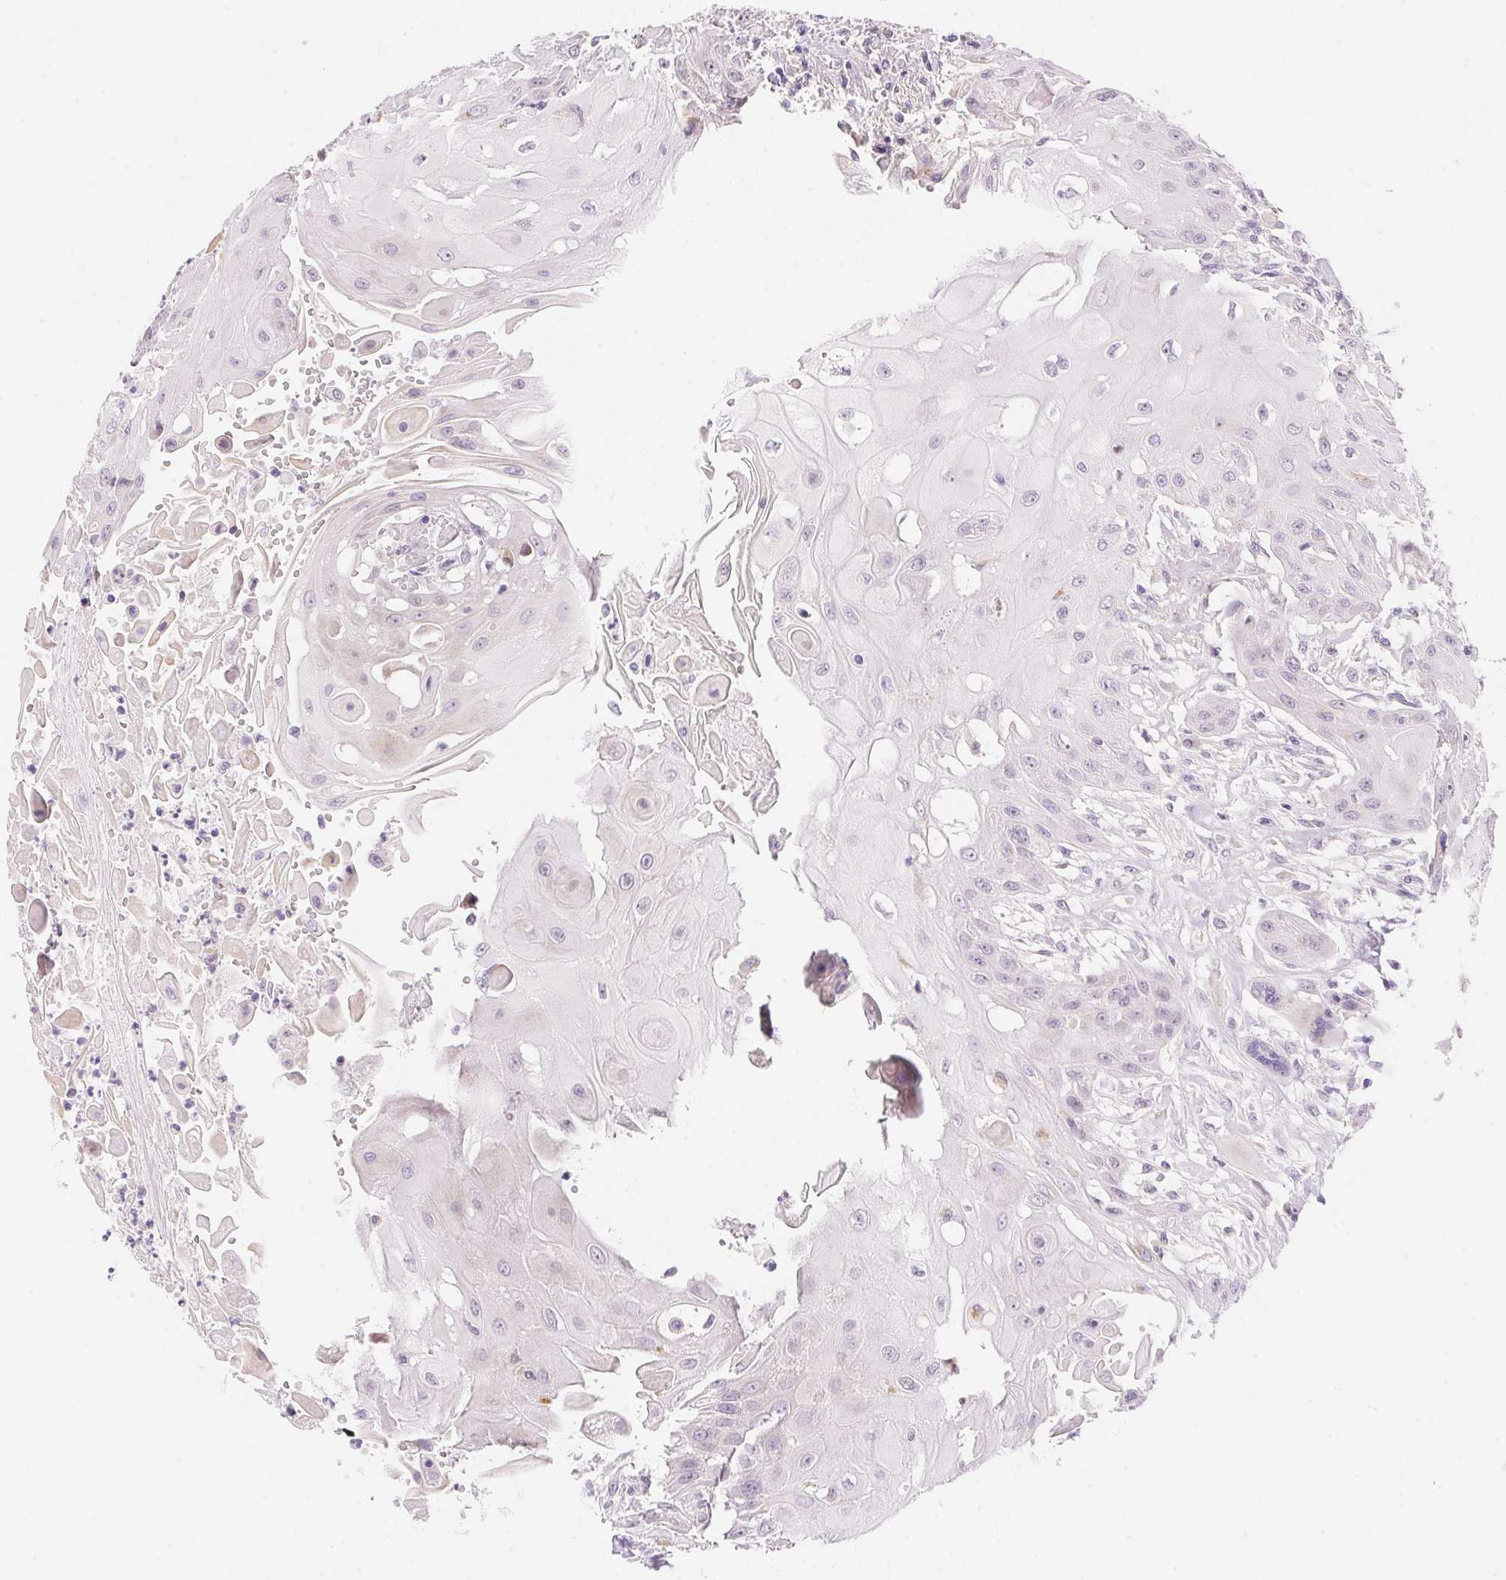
{"staining": {"intensity": "negative", "quantity": "none", "location": "none"}, "tissue": "head and neck cancer", "cell_type": "Tumor cells", "image_type": "cancer", "snomed": [{"axis": "morphology", "description": "Squamous cell carcinoma, NOS"}, {"axis": "topography", "description": "Oral tissue"}, {"axis": "topography", "description": "Head-Neck"}, {"axis": "topography", "description": "Neck, NOS"}], "caption": "Immunohistochemistry micrograph of head and neck cancer (squamous cell carcinoma) stained for a protein (brown), which shows no expression in tumor cells.", "gene": "TEKT1", "patient": {"sex": "female", "age": 55}}